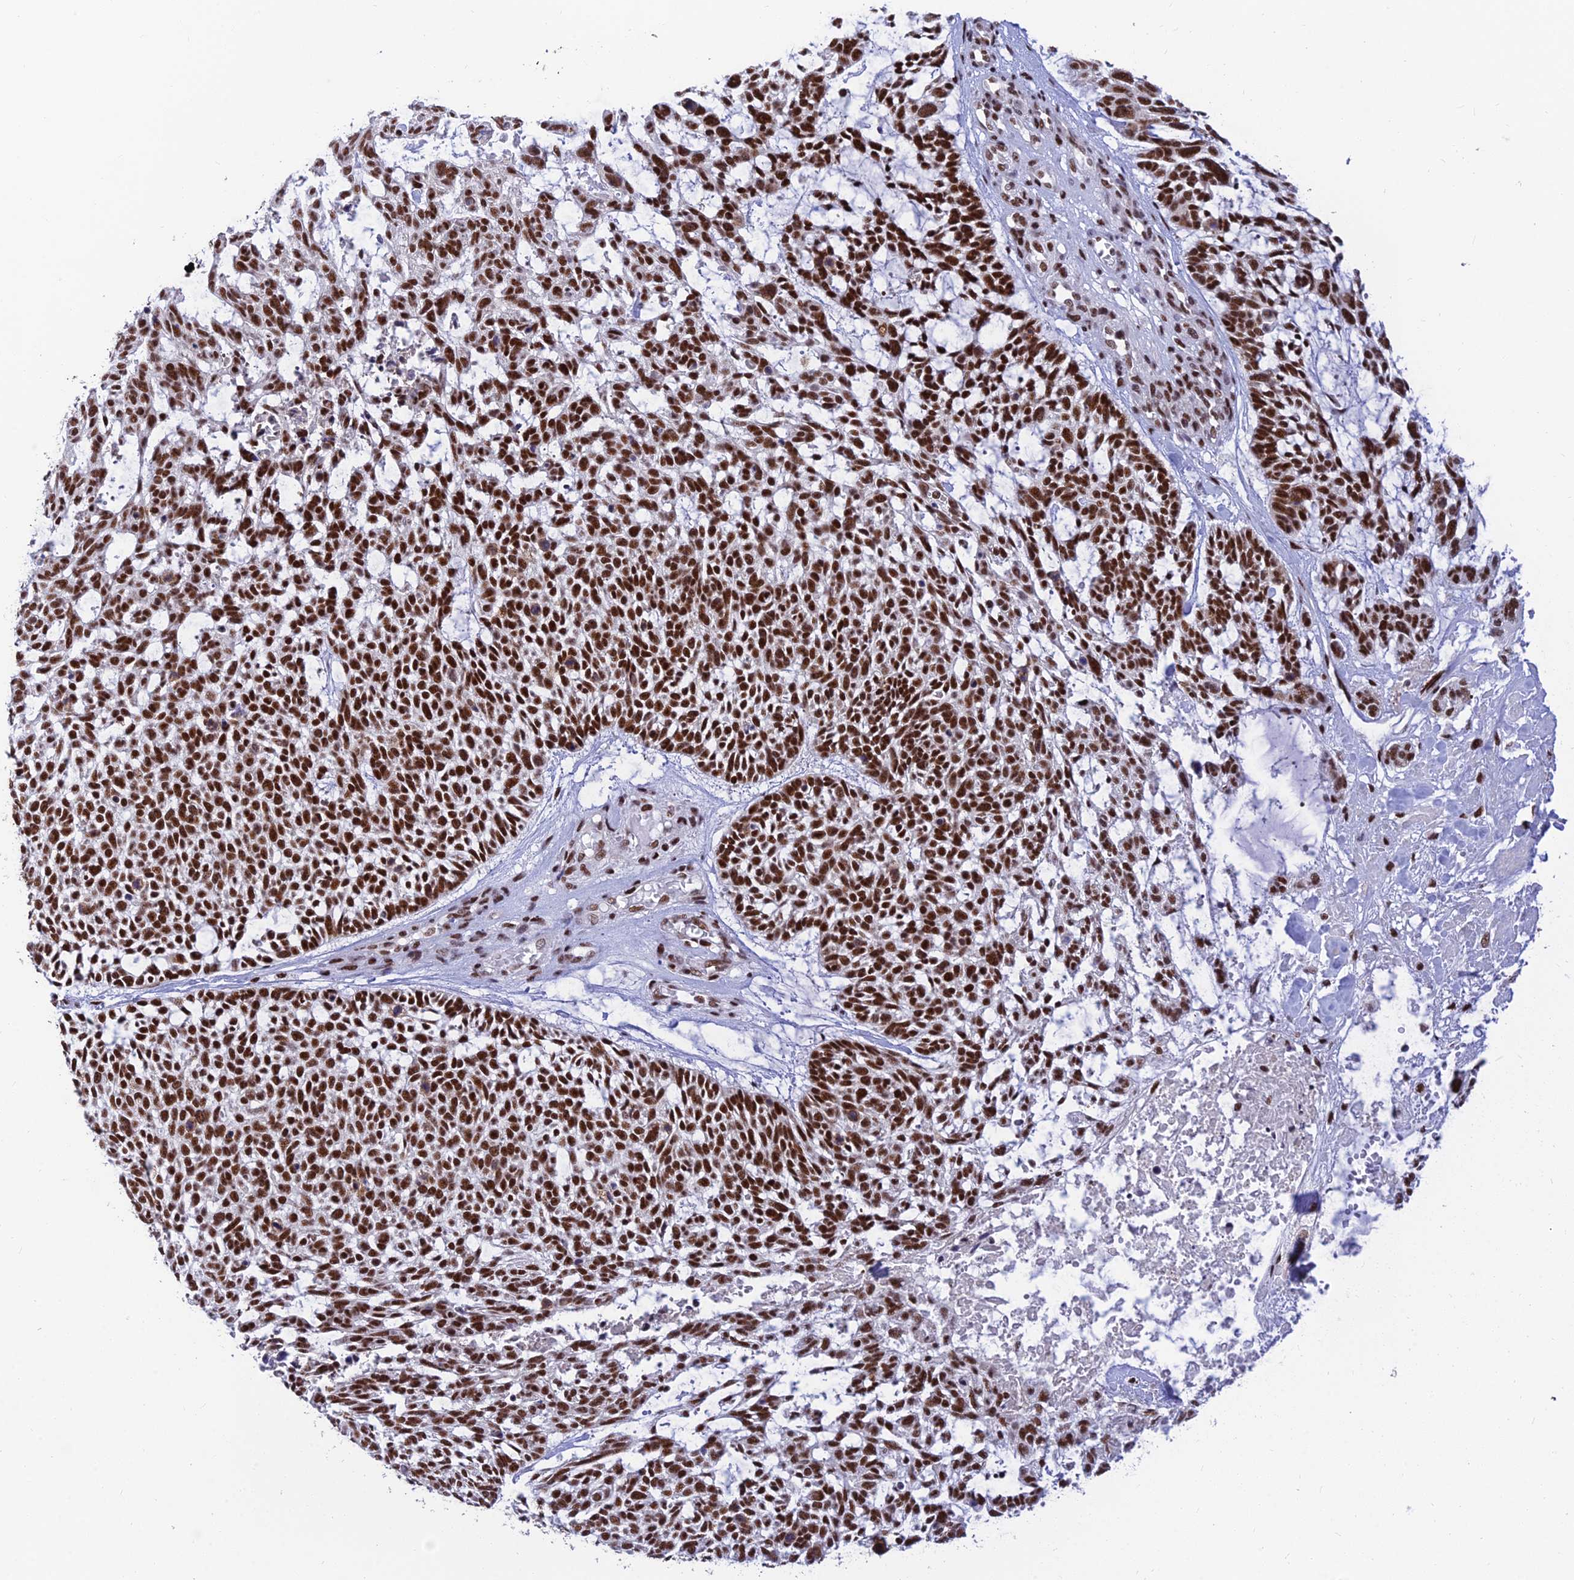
{"staining": {"intensity": "strong", "quantity": ">75%", "location": "nuclear"}, "tissue": "skin cancer", "cell_type": "Tumor cells", "image_type": "cancer", "snomed": [{"axis": "morphology", "description": "Basal cell carcinoma"}, {"axis": "topography", "description": "Skin"}], "caption": "An image showing strong nuclear positivity in approximately >75% of tumor cells in basal cell carcinoma (skin), as visualized by brown immunohistochemical staining.", "gene": "USP22", "patient": {"sex": "male", "age": 88}}